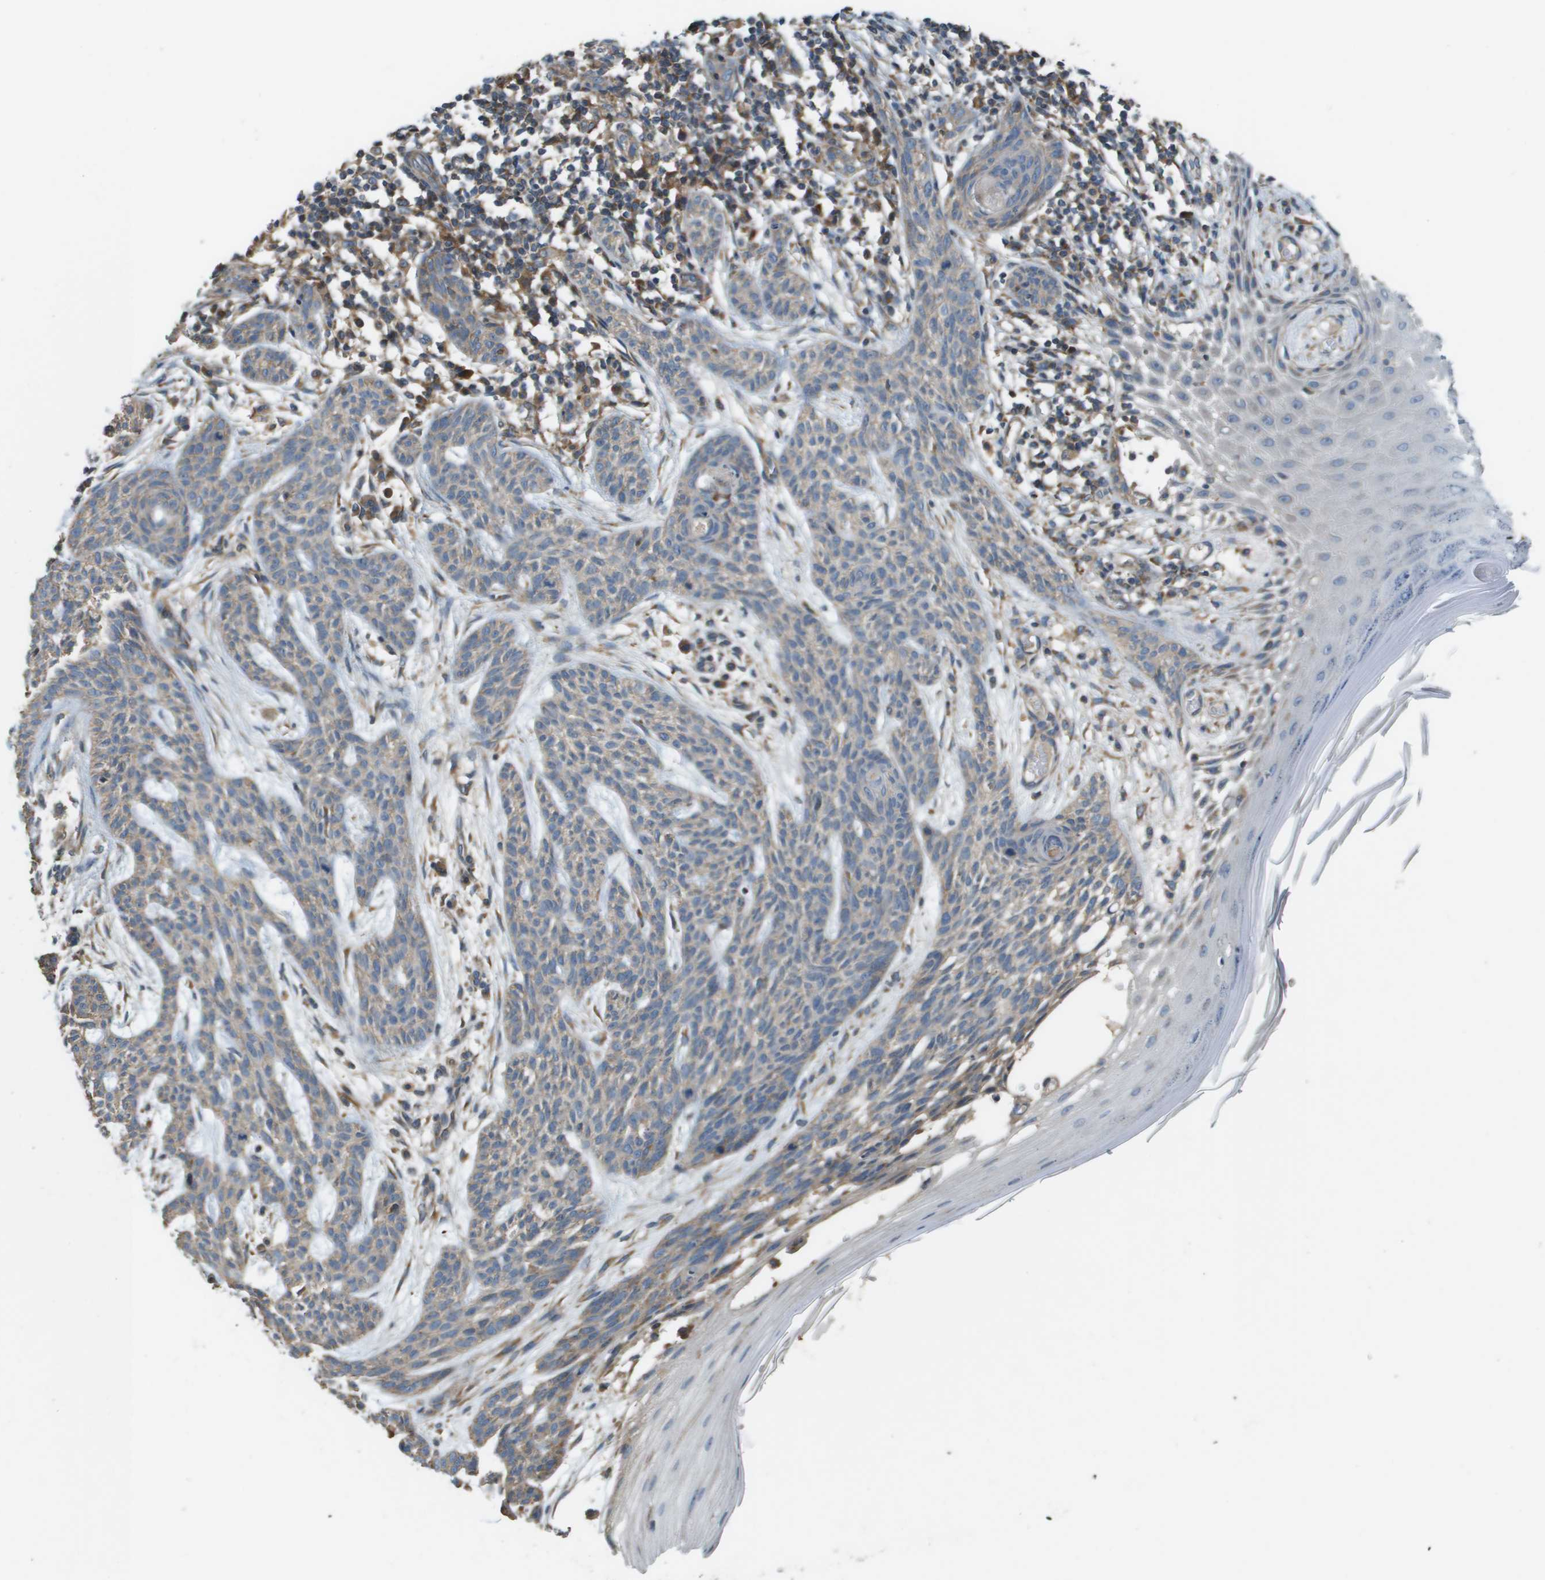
{"staining": {"intensity": "negative", "quantity": "none", "location": "none"}, "tissue": "skin cancer", "cell_type": "Tumor cells", "image_type": "cancer", "snomed": [{"axis": "morphology", "description": "Basal cell carcinoma"}, {"axis": "topography", "description": "Skin"}], "caption": "This is a histopathology image of immunohistochemistry staining of skin basal cell carcinoma, which shows no expression in tumor cells.", "gene": "SAMSN1", "patient": {"sex": "female", "age": 59}}